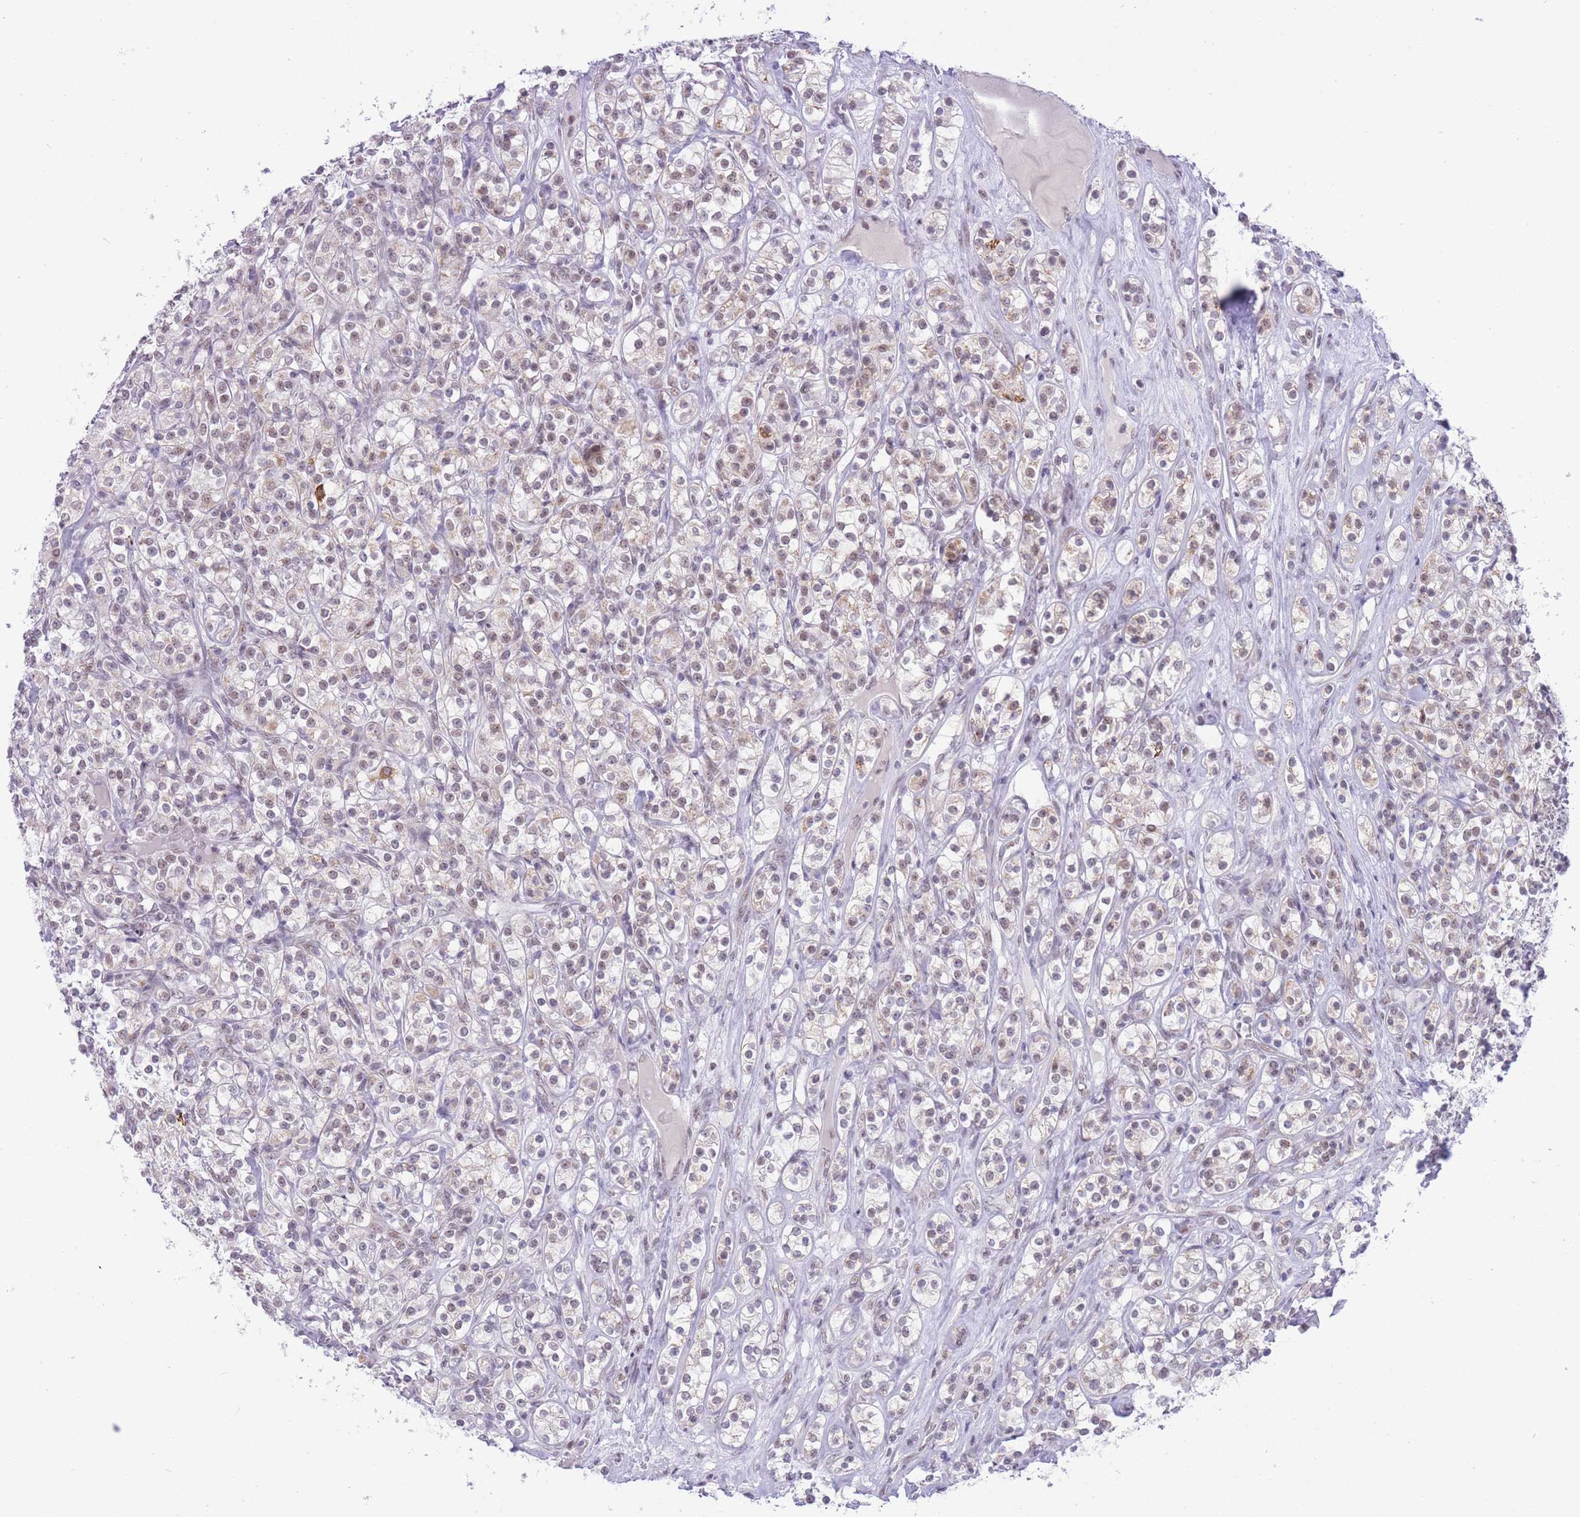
{"staining": {"intensity": "weak", "quantity": "25%-75%", "location": "cytoplasmic/membranous,nuclear"}, "tissue": "renal cancer", "cell_type": "Tumor cells", "image_type": "cancer", "snomed": [{"axis": "morphology", "description": "Adenocarcinoma, NOS"}, {"axis": "topography", "description": "Kidney"}], "caption": "This histopathology image reveals IHC staining of adenocarcinoma (renal), with low weak cytoplasmic/membranous and nuclear positivity in about 25%-75% of tumor cells.", "gene": "CYP2B6", "patient": {"sex": "male", "age": 77}}